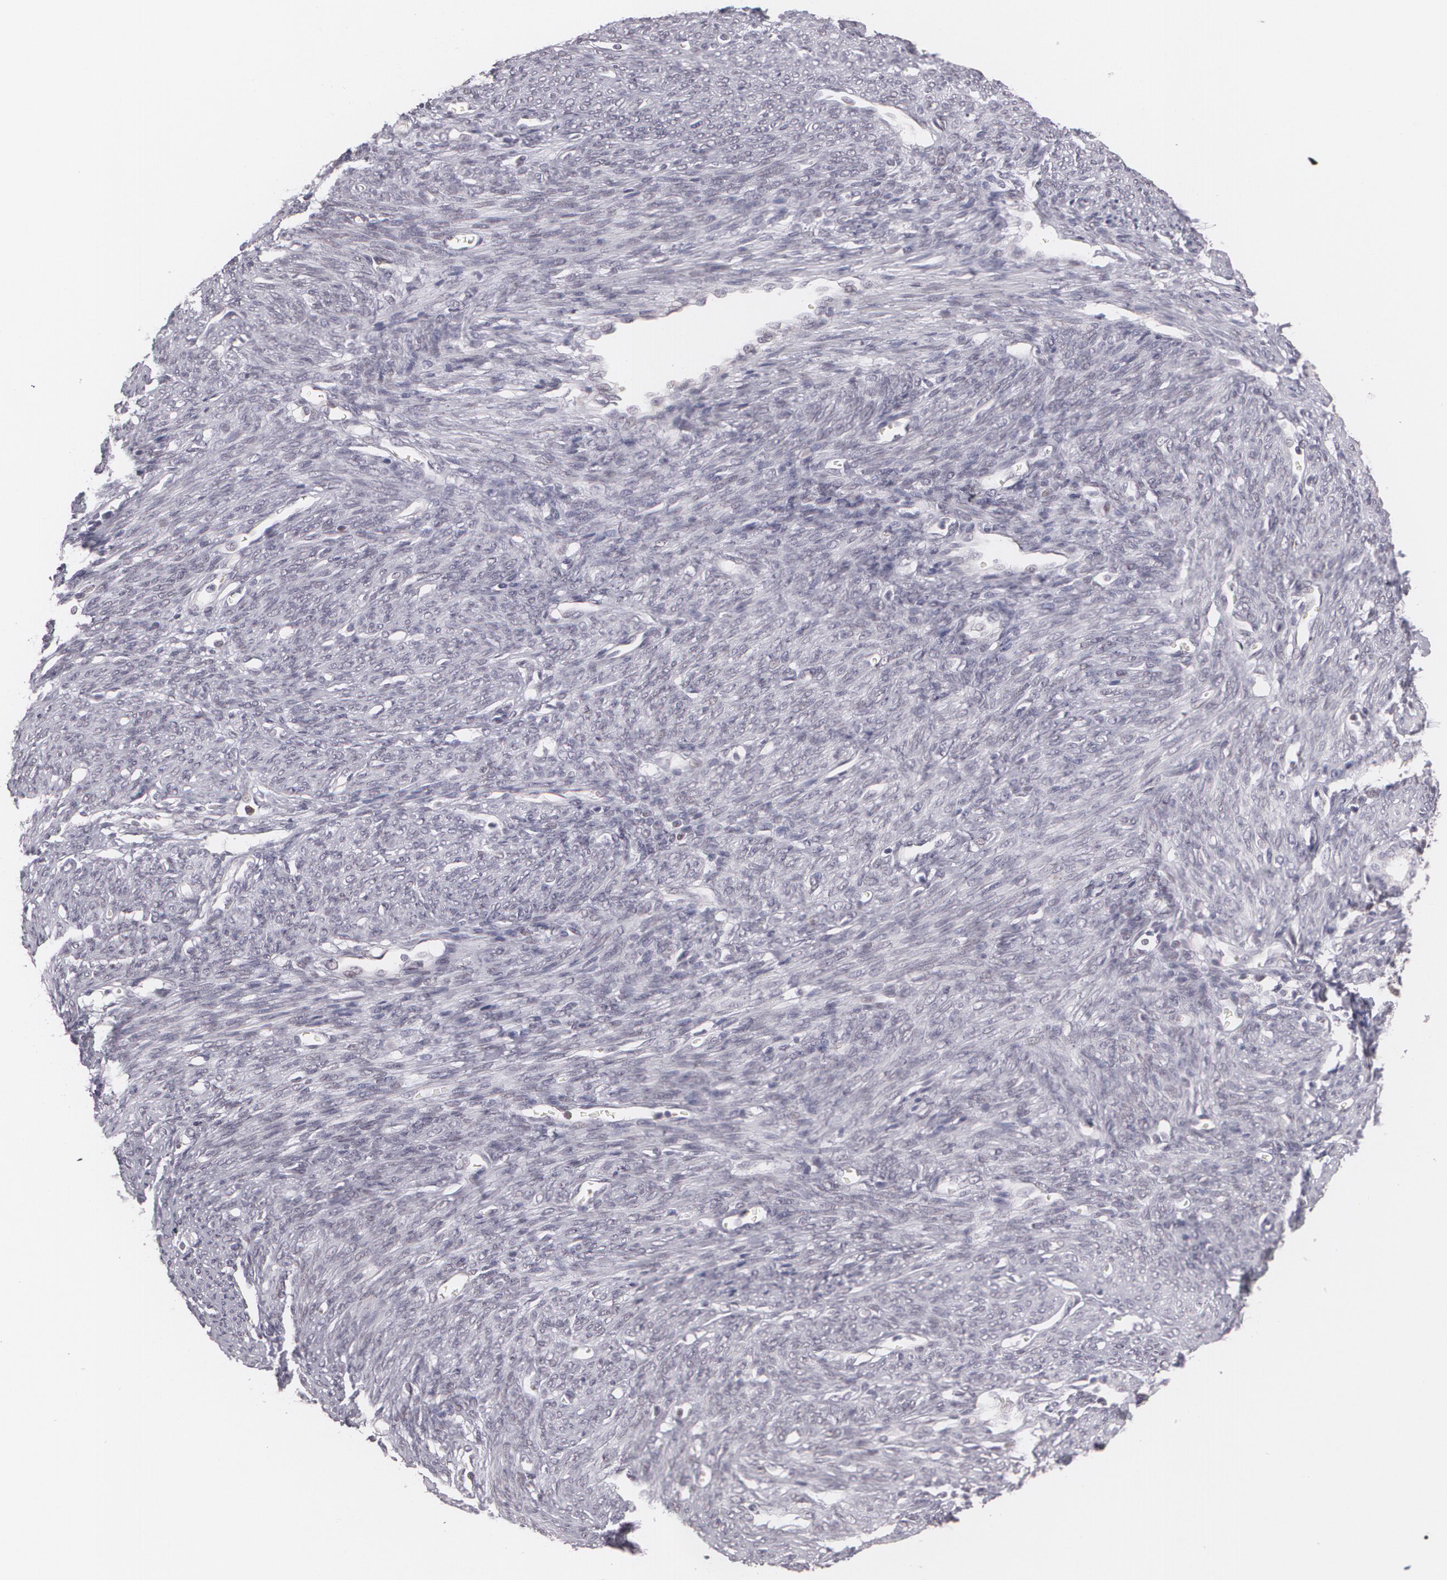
{"staining": {"intensity": "negative", "quantity": "none", "location": "none"}, "tissue": "endometrium", "cell_type": "Cells in endometrial stroma", "image_type": "normal", "snomed": [{"axis": "morphology", "description": "Normal tissue, NOS"}, {"axis": "topography", "description": "Uterus"}], "caption": "This is an immunohistochemistry histopathology image of normal human endometrium. There is no expression in cells in endometrial stroma.", "gene": "ZBTB16", "patient": {"sex": "female", "age": 83}}